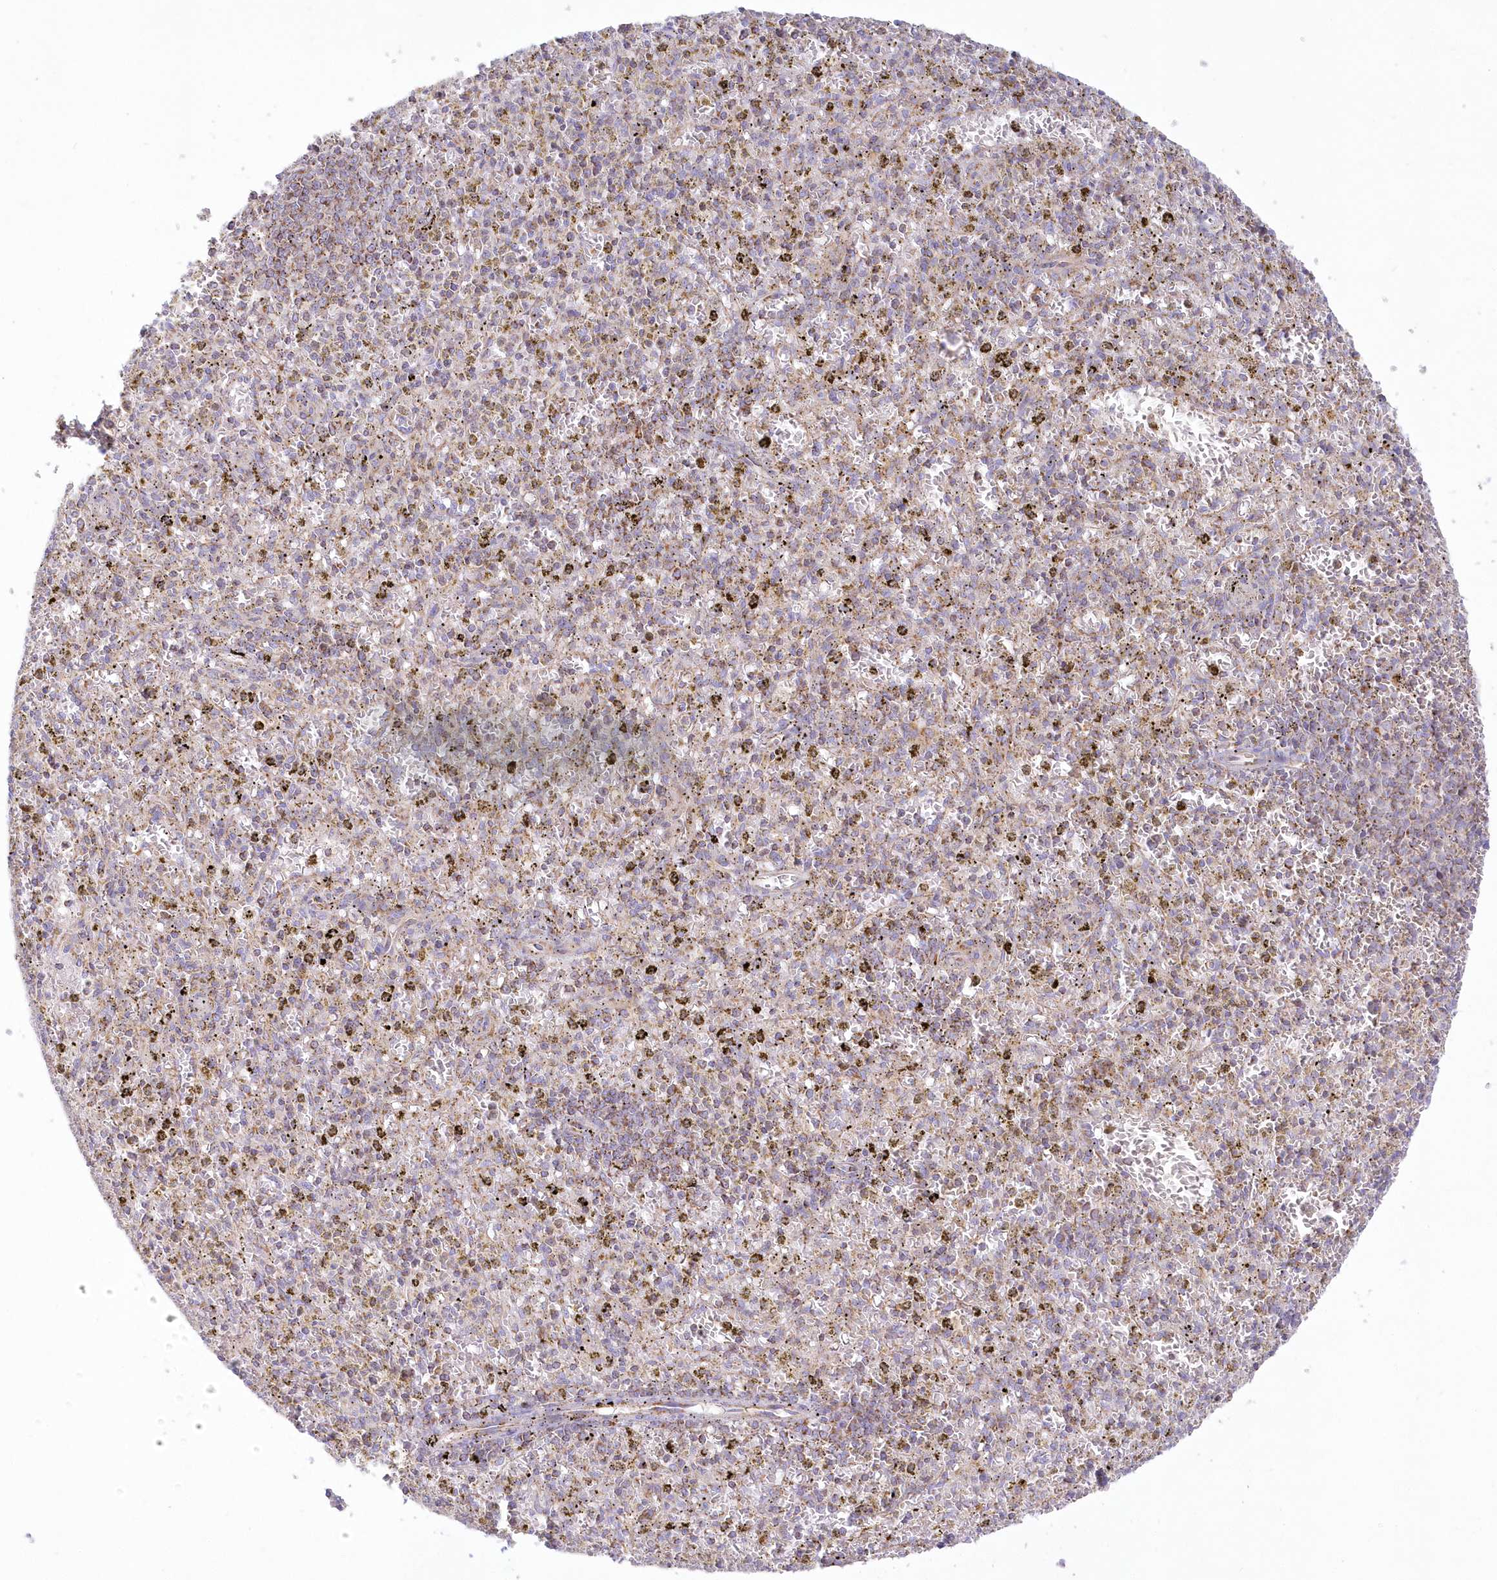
{"staining": {"intensity": "negative", "quantity": "none", "location": "none"}, "tissue": "spleen", "cell_type": "Cells in red pulp", "image_type": "normal", "snomed": [{"axis": "morphology", "description": "Normal tissue, NOS"}, {"axis": "topography", "description": "Spleen"}], "caption": "Cells in red pulp are negative for brown protein staining in unremarkable spleen. The staining was performed using DAB to visualize the protein expression in brown, while the nuclei were stained in blue with hematoxylin (Magnification: 20x).", "gene": "TBC1D14", "patient": {"sex": "male", "age": 72}}